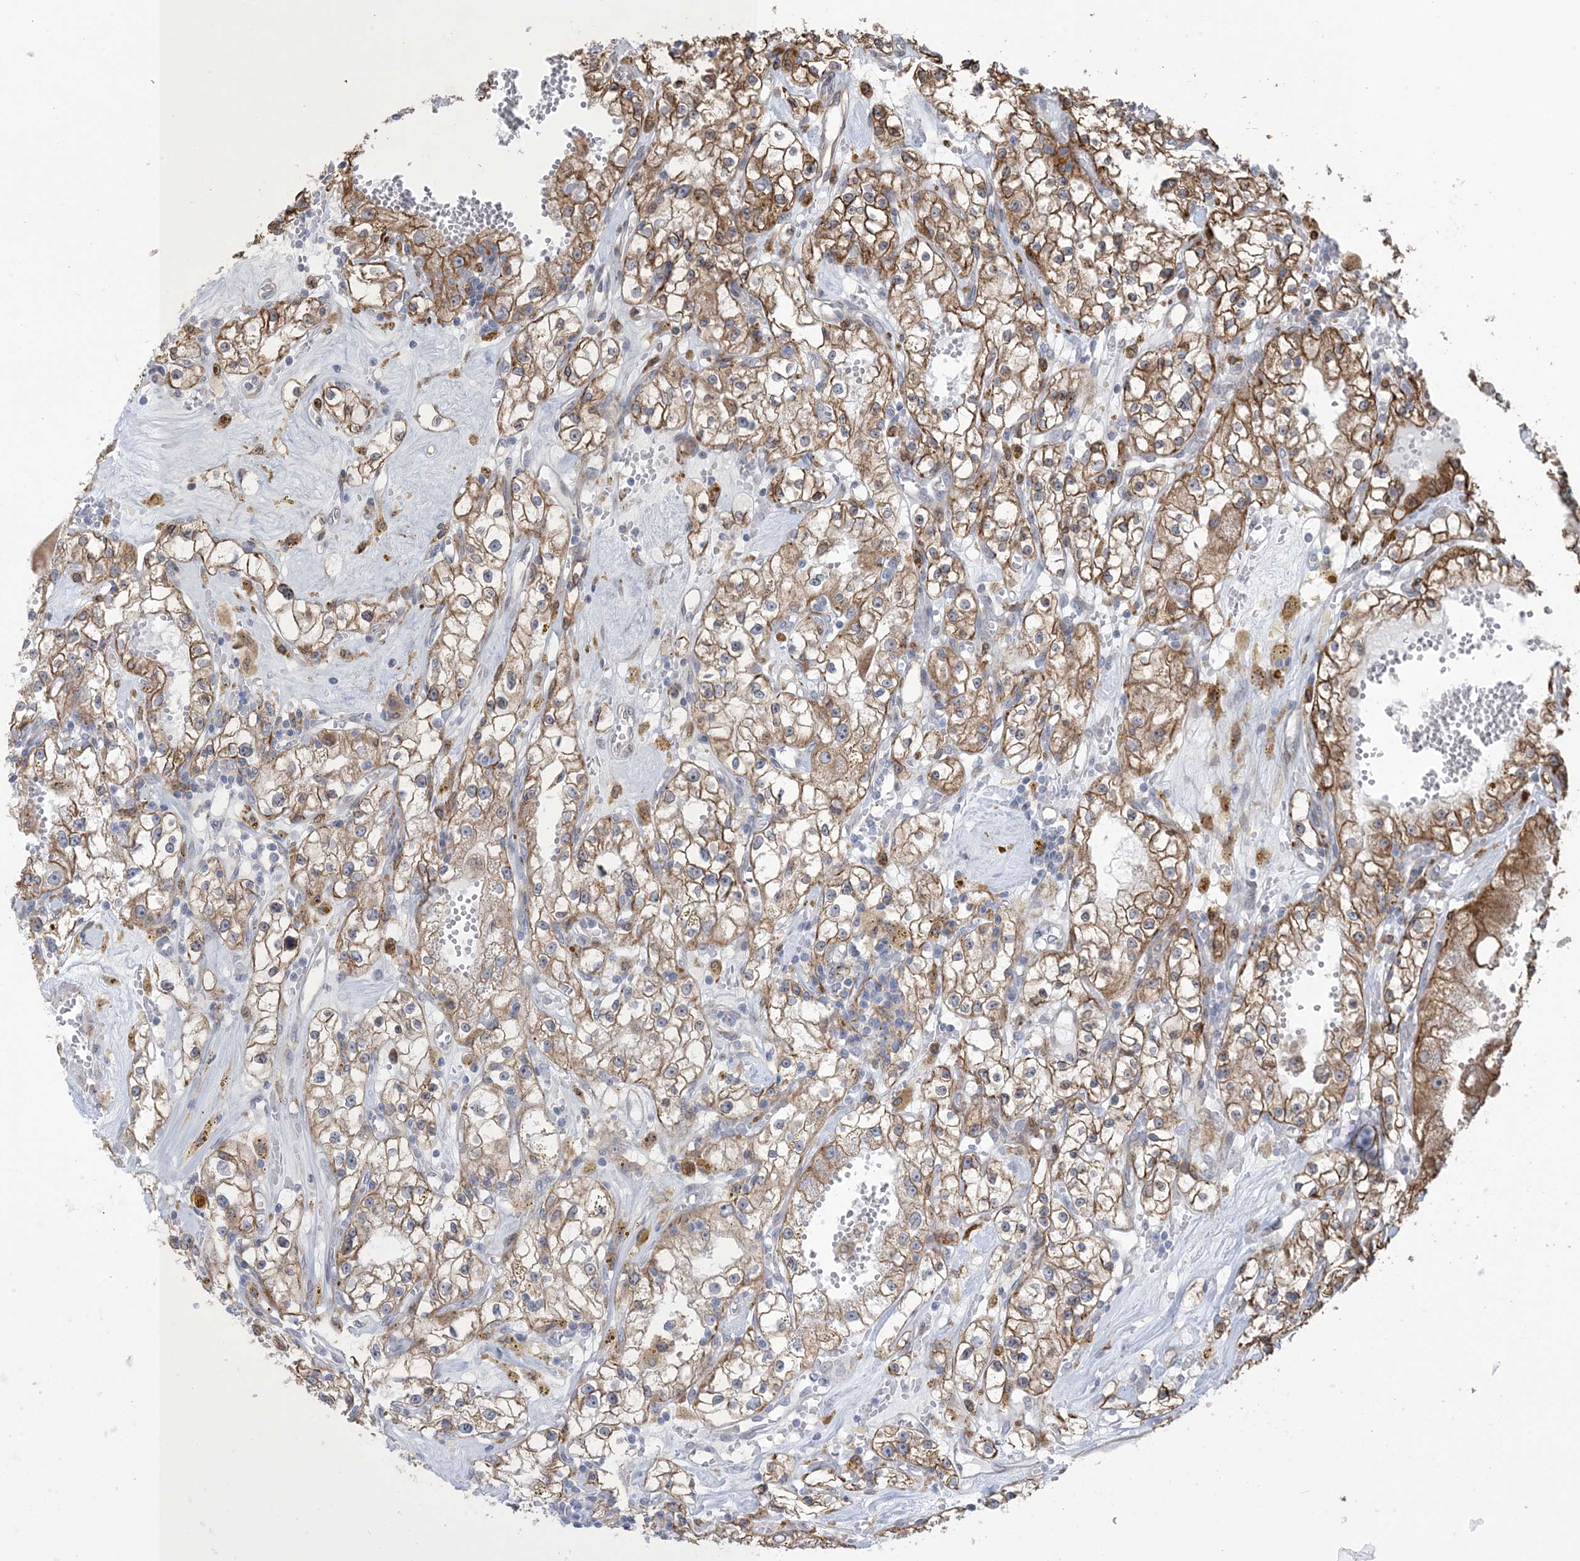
{"staining": {"intensity": "moderate", "quantity": ">75%", "location": "cytoplasmic/membranous"}, "tissue": "renal cancer", "cell_type": "Tumor cells", "image_type": "cancer", "snomed": [{"axis": "morphology", "description": "Adenocarcinoma, NOS"}, {"axis": "topography", "description": "Kidney"}], "caption": "Immunohistochemistry (IHC) staining of renal cancer, which reveals medium levels of moderate cytoplasmic/membranous expression in about >75% of tumor cells indicating moderate cytoplasmic/membranous protein staining. The staining was performed using DAB (3,3'-diaminobenzidine) (brown) for protein detection and nuclei were counterstained in hematoxylin (blue).", "gene": "SHANK1", "patient": {"sex": "male", "age": 56}}